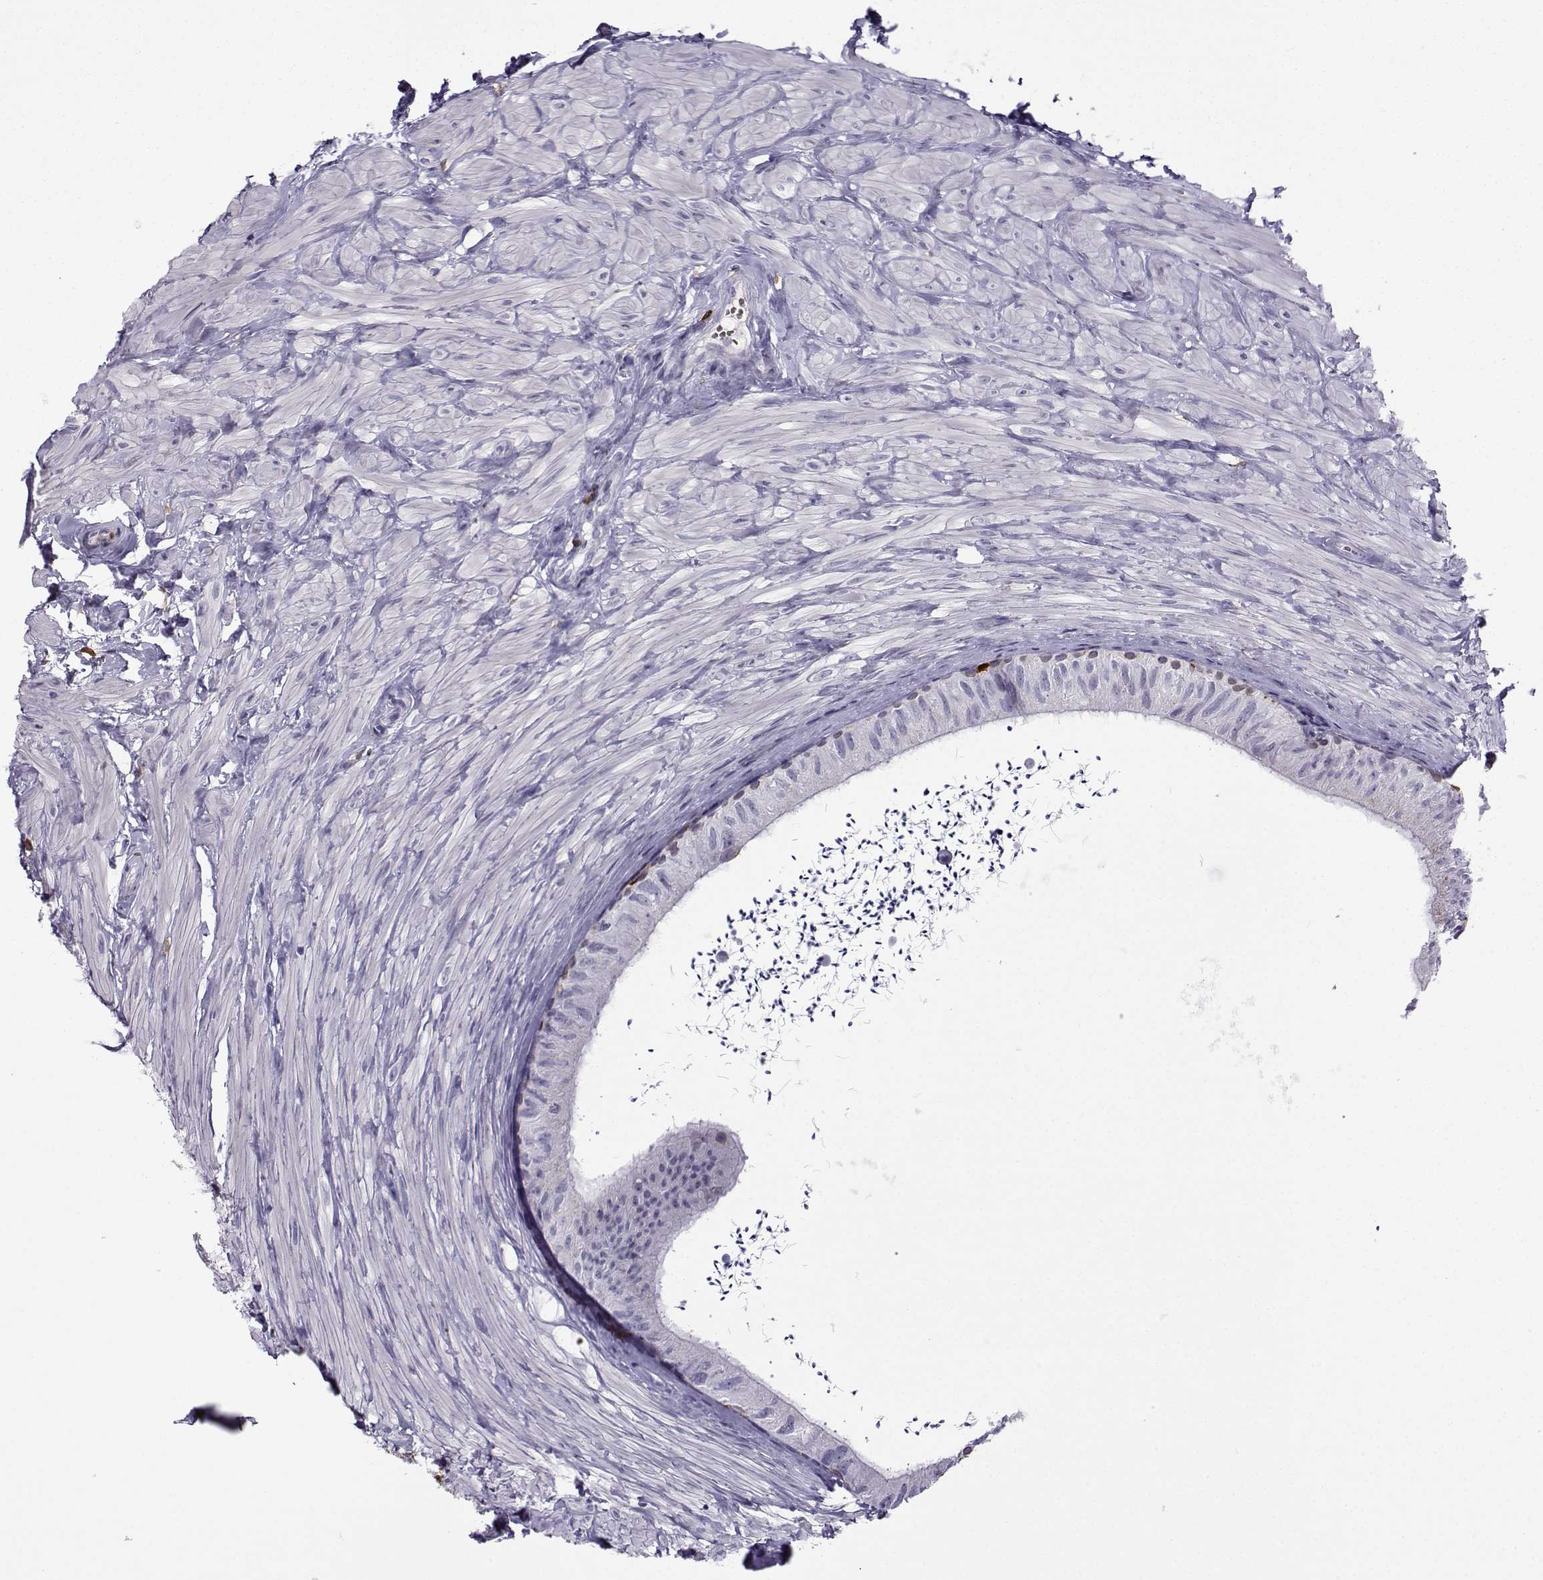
{"staining": {"intensity": "negative", "quantity": "none", "location": "none"}, "tissue": "epididymis", "cell_type": "Glandular cells", "image_type": "normal", "snomed": [{"axis": "morphology", "description": "Normal tissue, NOS"}, {"axis": "topography", "description": "Epididymis"}], "caption": "Immunohistochemistry (IHC) image of unremarkable epididymis stained for a protein (brown), which exhibits no positivity in glandular cells.", "gene": "DOCK10", "patient": {"sex": "male", "age": 32}}